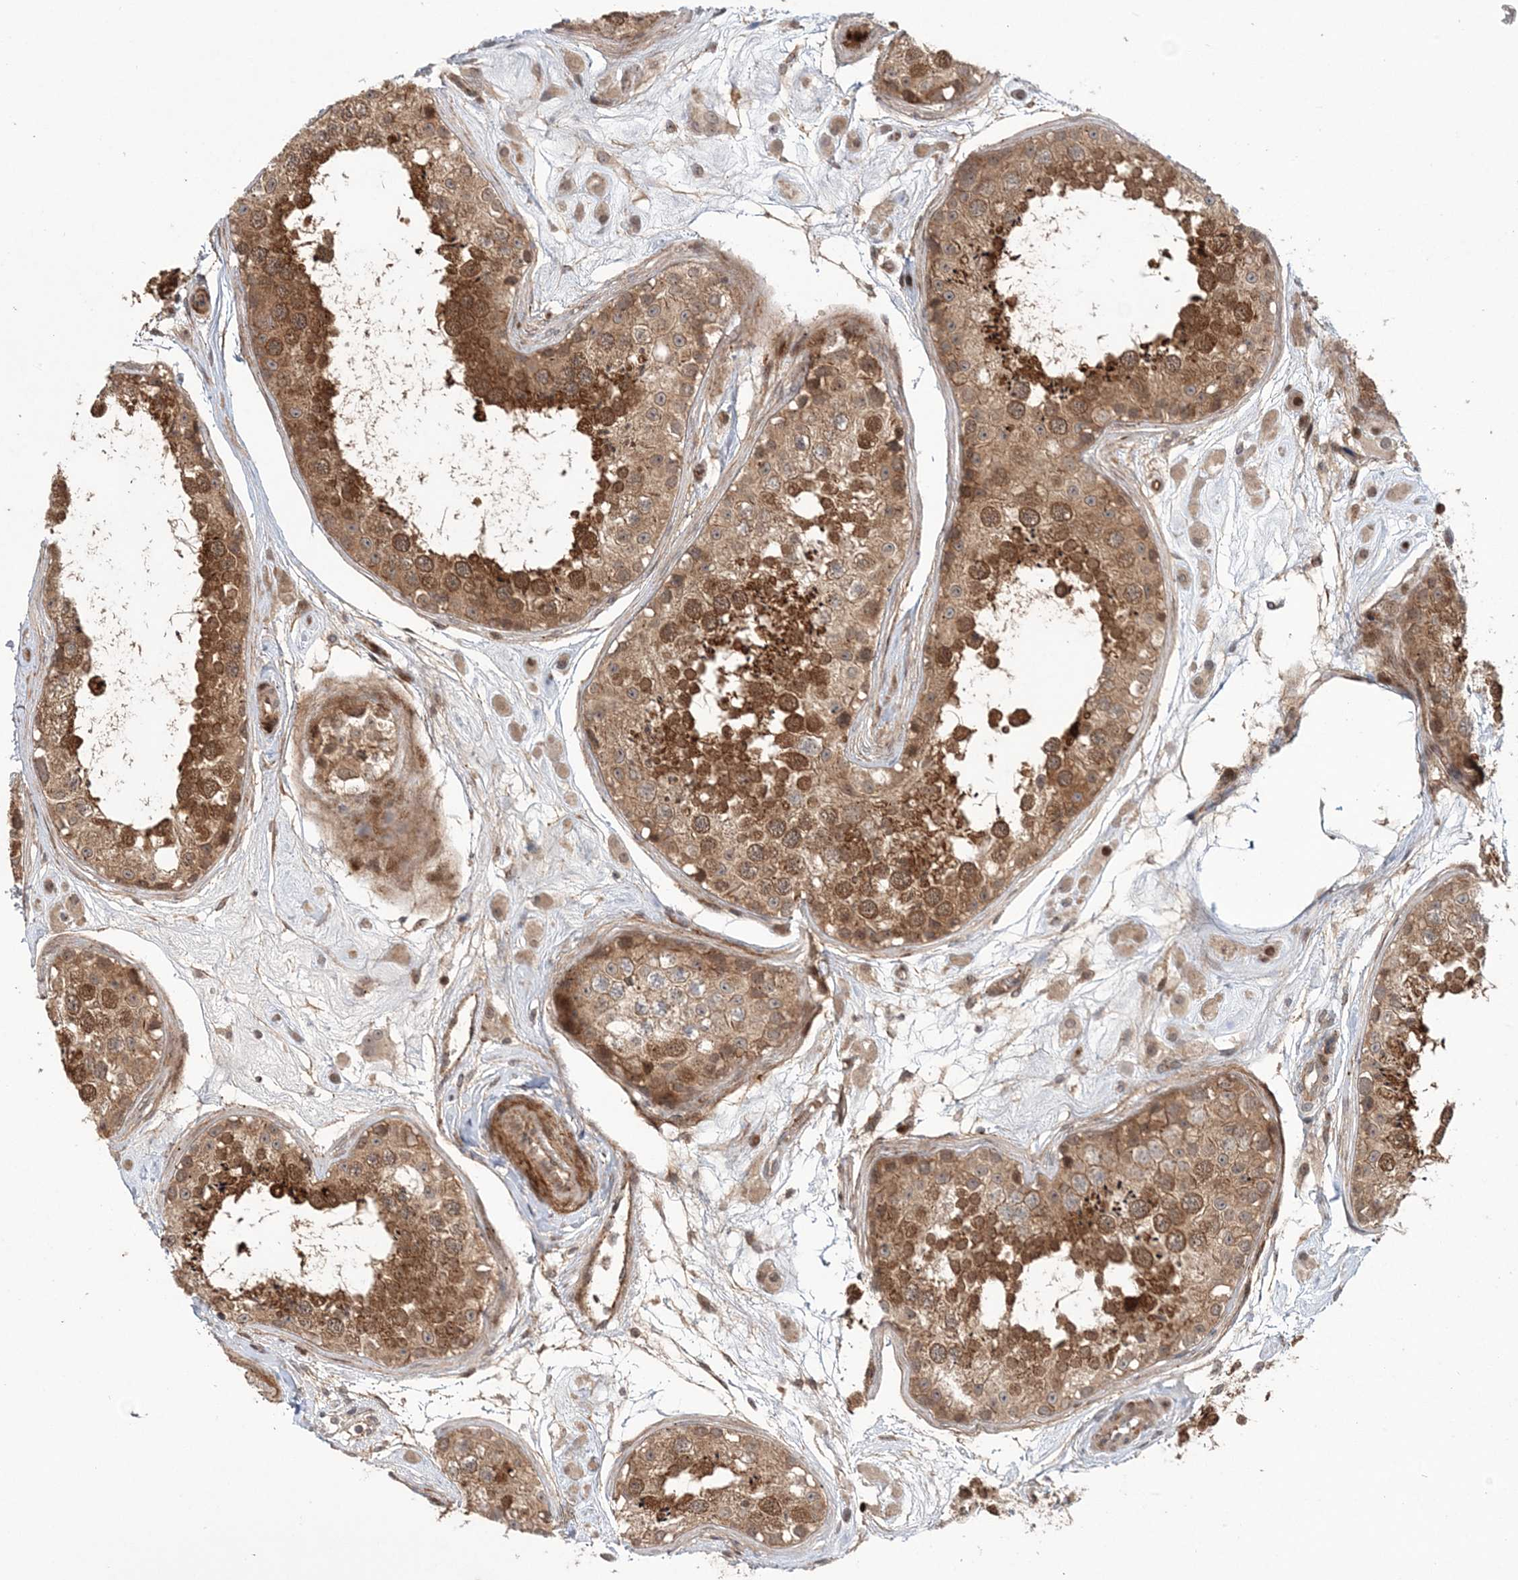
{"staining": {"intensity": "strong", "quantity": "25%-75%", "location": "cytoplasmic/membranous,nuclear"}, "tissue": "testis", "cell_type": "Cells in seminiferous ducts", "image_type": "normal", "snomed": [{"axis": "morphology", "description": "Normal tissue, NOS"}, {"axis": "topography", "description": "Testis"}], "caption": "Immunohistochemistry micrograph of unremarkable human testis stained for a protein (brown), which reveals high levels of strong cytoplasmic/membranous,nuclear expression in about 25%-75% of cells in seminiferous ducts.", "gene": "UBTD2", "patient": {"sex": "male", "age": 25}}